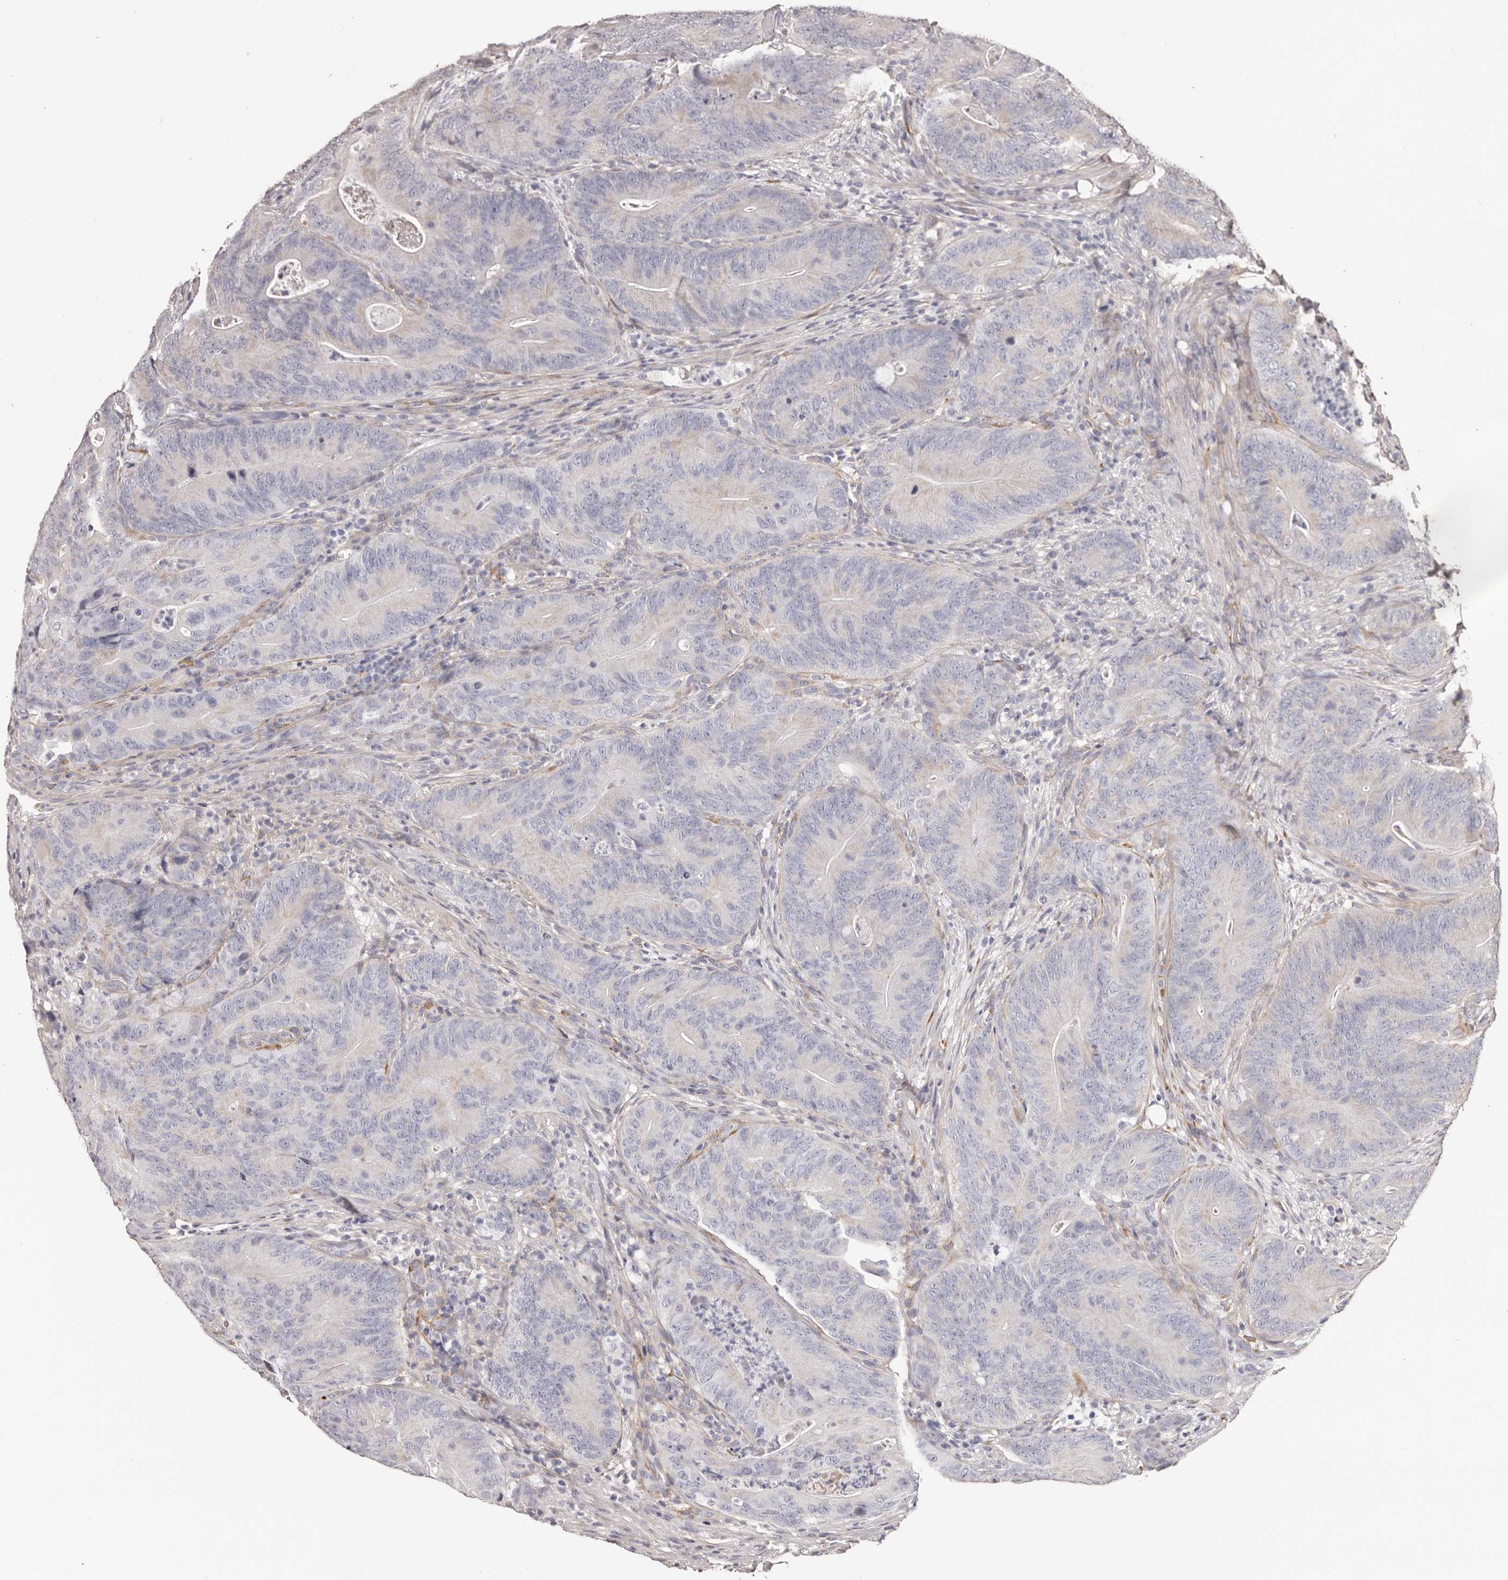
{"staining": {"intensity": "negative", "quantity": "none", "location": "none"}, "tissue": "colorectal cancer", "cell_type": "Tumor cells", "image_type": "cancer", "snomed": [{"axis": "morphology", "description": "Normal tissue, NOS"}, {"axis": "topography", "description": "Colon"}], "caption": "The histopathology image reveals no staining of tumor cells in colorectal cancer.", "gene": "COL6A1", "patient": {"sex": "female", "age": 82}}